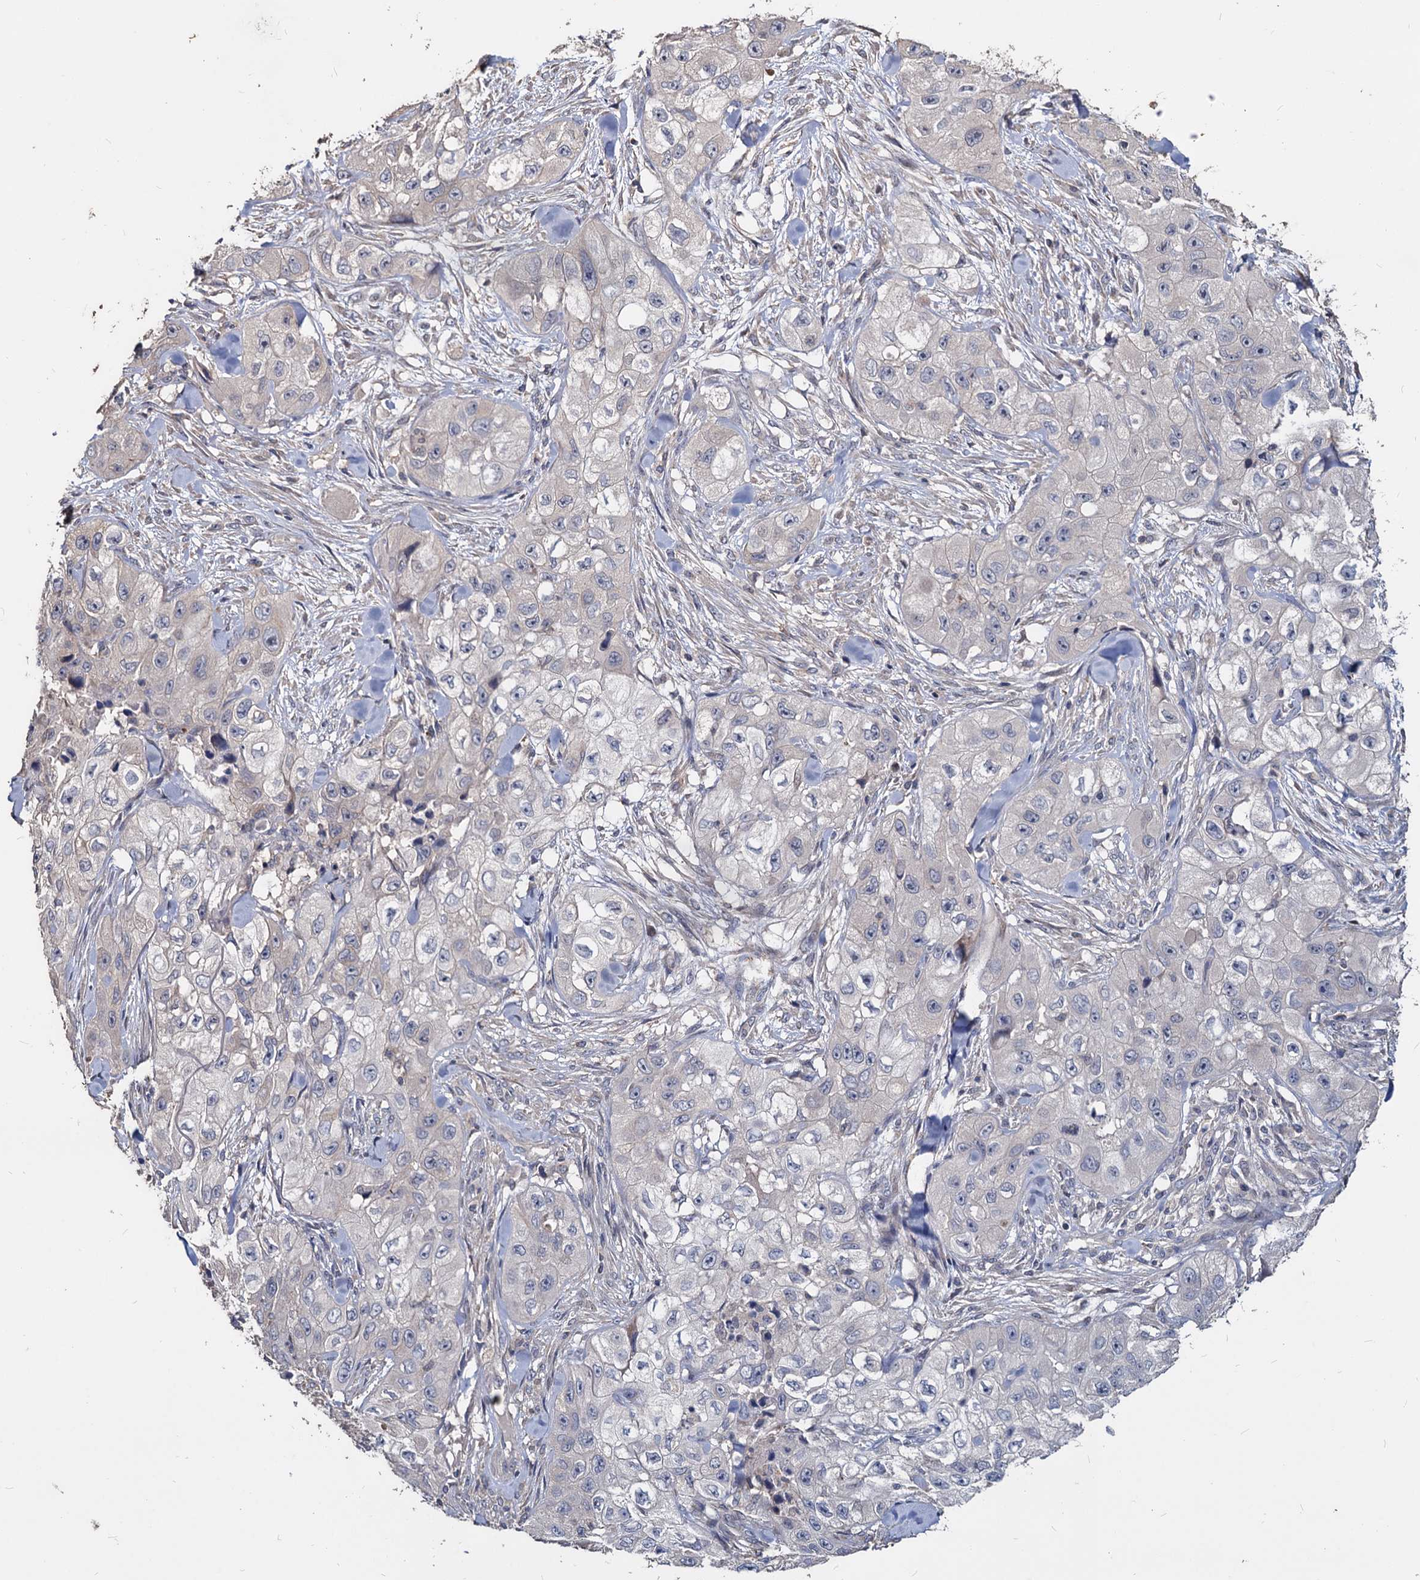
{"staining": {"intensity": "negative", "quantity": "none", "location": "none"}, "tissue": "skin cancer", "cell_type": "Tumor cells", "image_type": "cancer", "snomed": [{"axis": "morphology", "description": "Squamous cell carcinoma, NOS"}, {"axis": "topography", "description": "Skin"}, {"axis": "topography", "description": "Subcutis"}], "caption": "DAB (3,3'-diaminobenzidine) immunohistochemical staining of human skin cancer demonstrates no significant staining in tumor cells. (DAB IHC visualized using brightfield microscopy, high magnification).", "gene": "DEPDC4", "patient": {"sex": "male", "age": 73}}